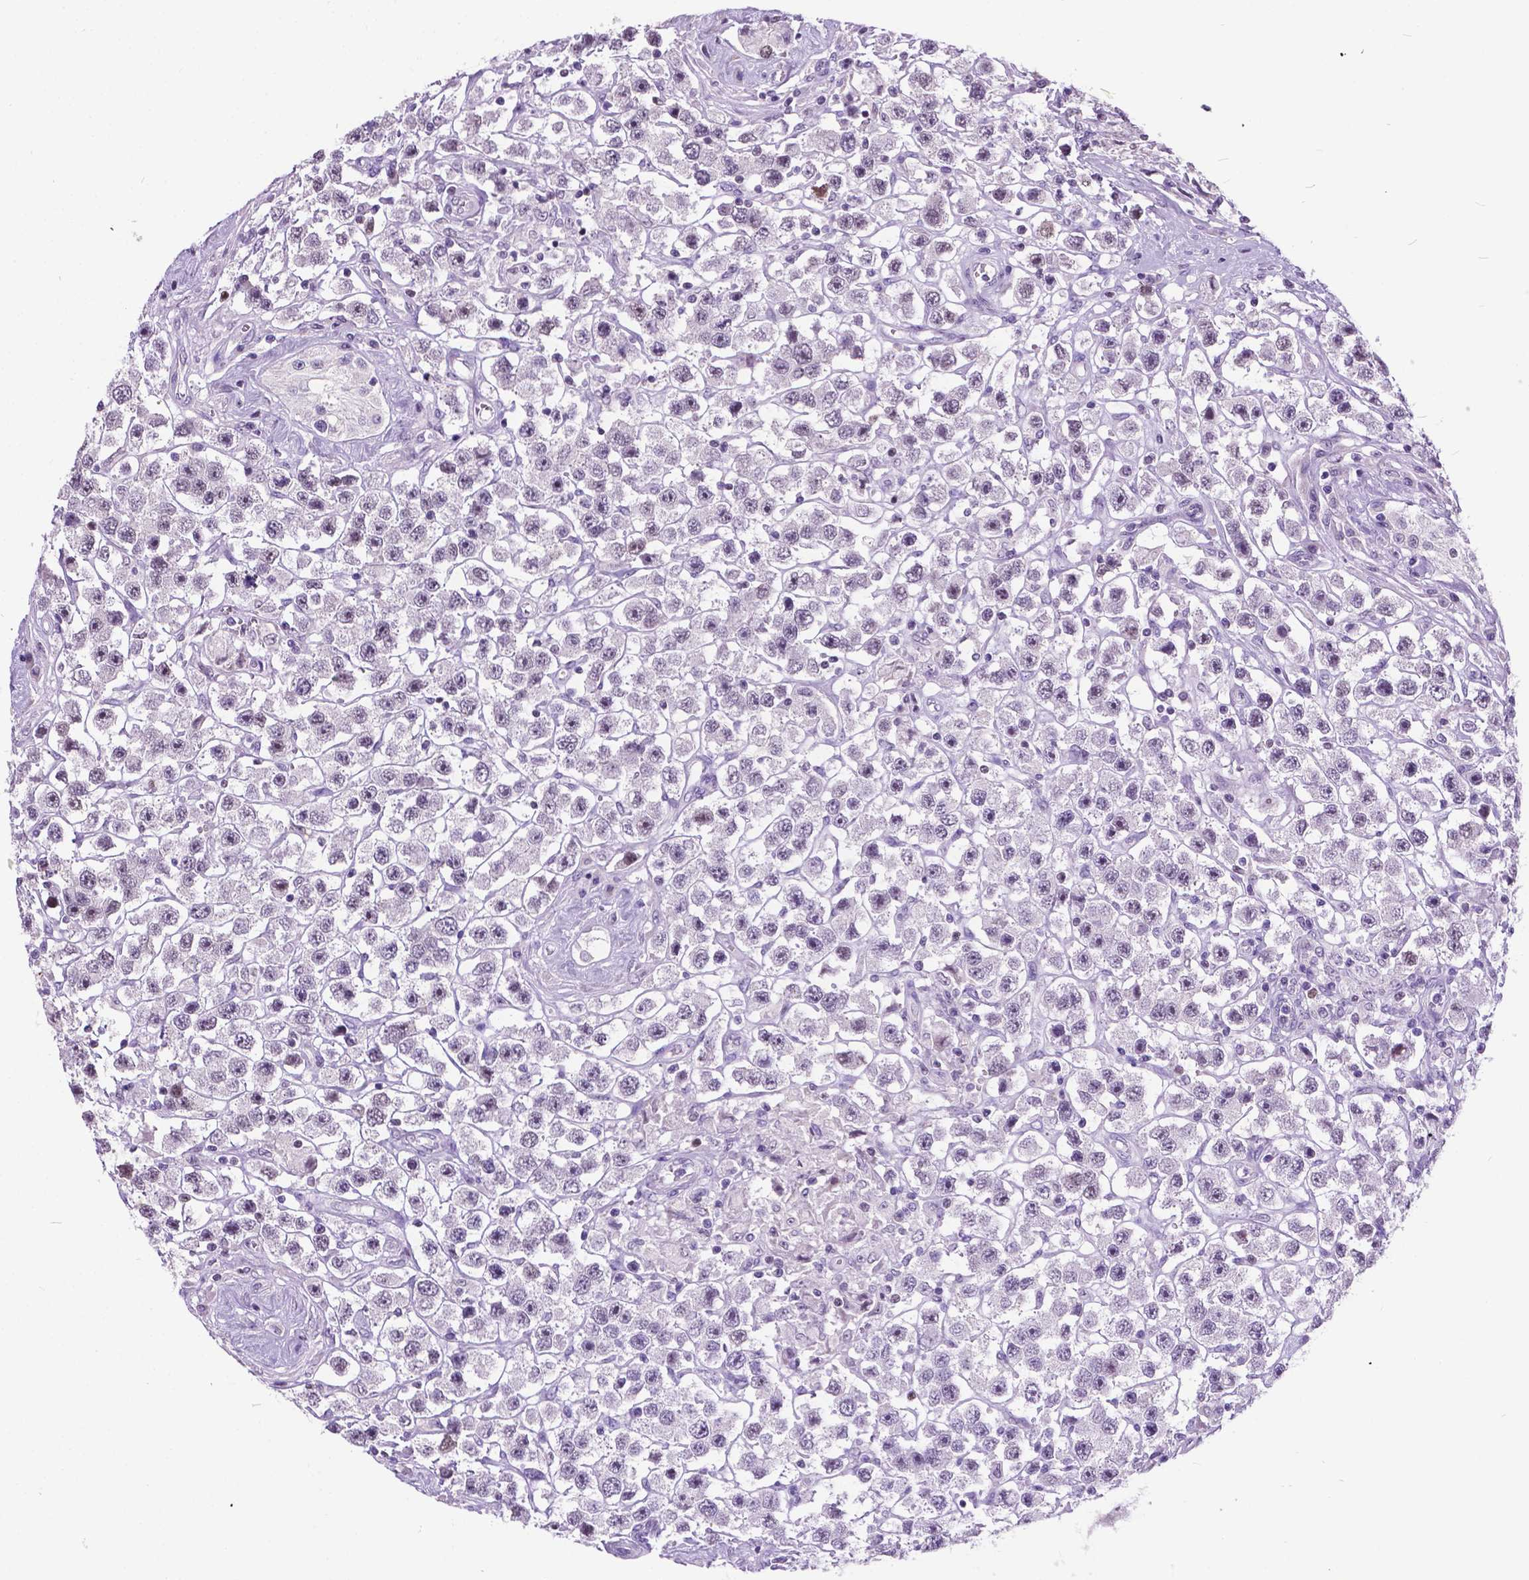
{"staining": {"intensity": "negative", "quantity": "none", "location": "none"}, "tissue": "testis cancer", "cell_type": "Tumor cells", "image_type": "cancer", "snomed": [{"axis": "morphology", "description": "Seminoma, NOS"}, {"axis": "topography", "description": "Testis"}], "caption": "This histopathology image is of seminoma (testis) stained with IHC to label a protein in brown with the nuclei are counter-stained blue. There is no staining in tumor cells.", "gene": "DPF3", "patient": {"sex": "male", "age": 45}}